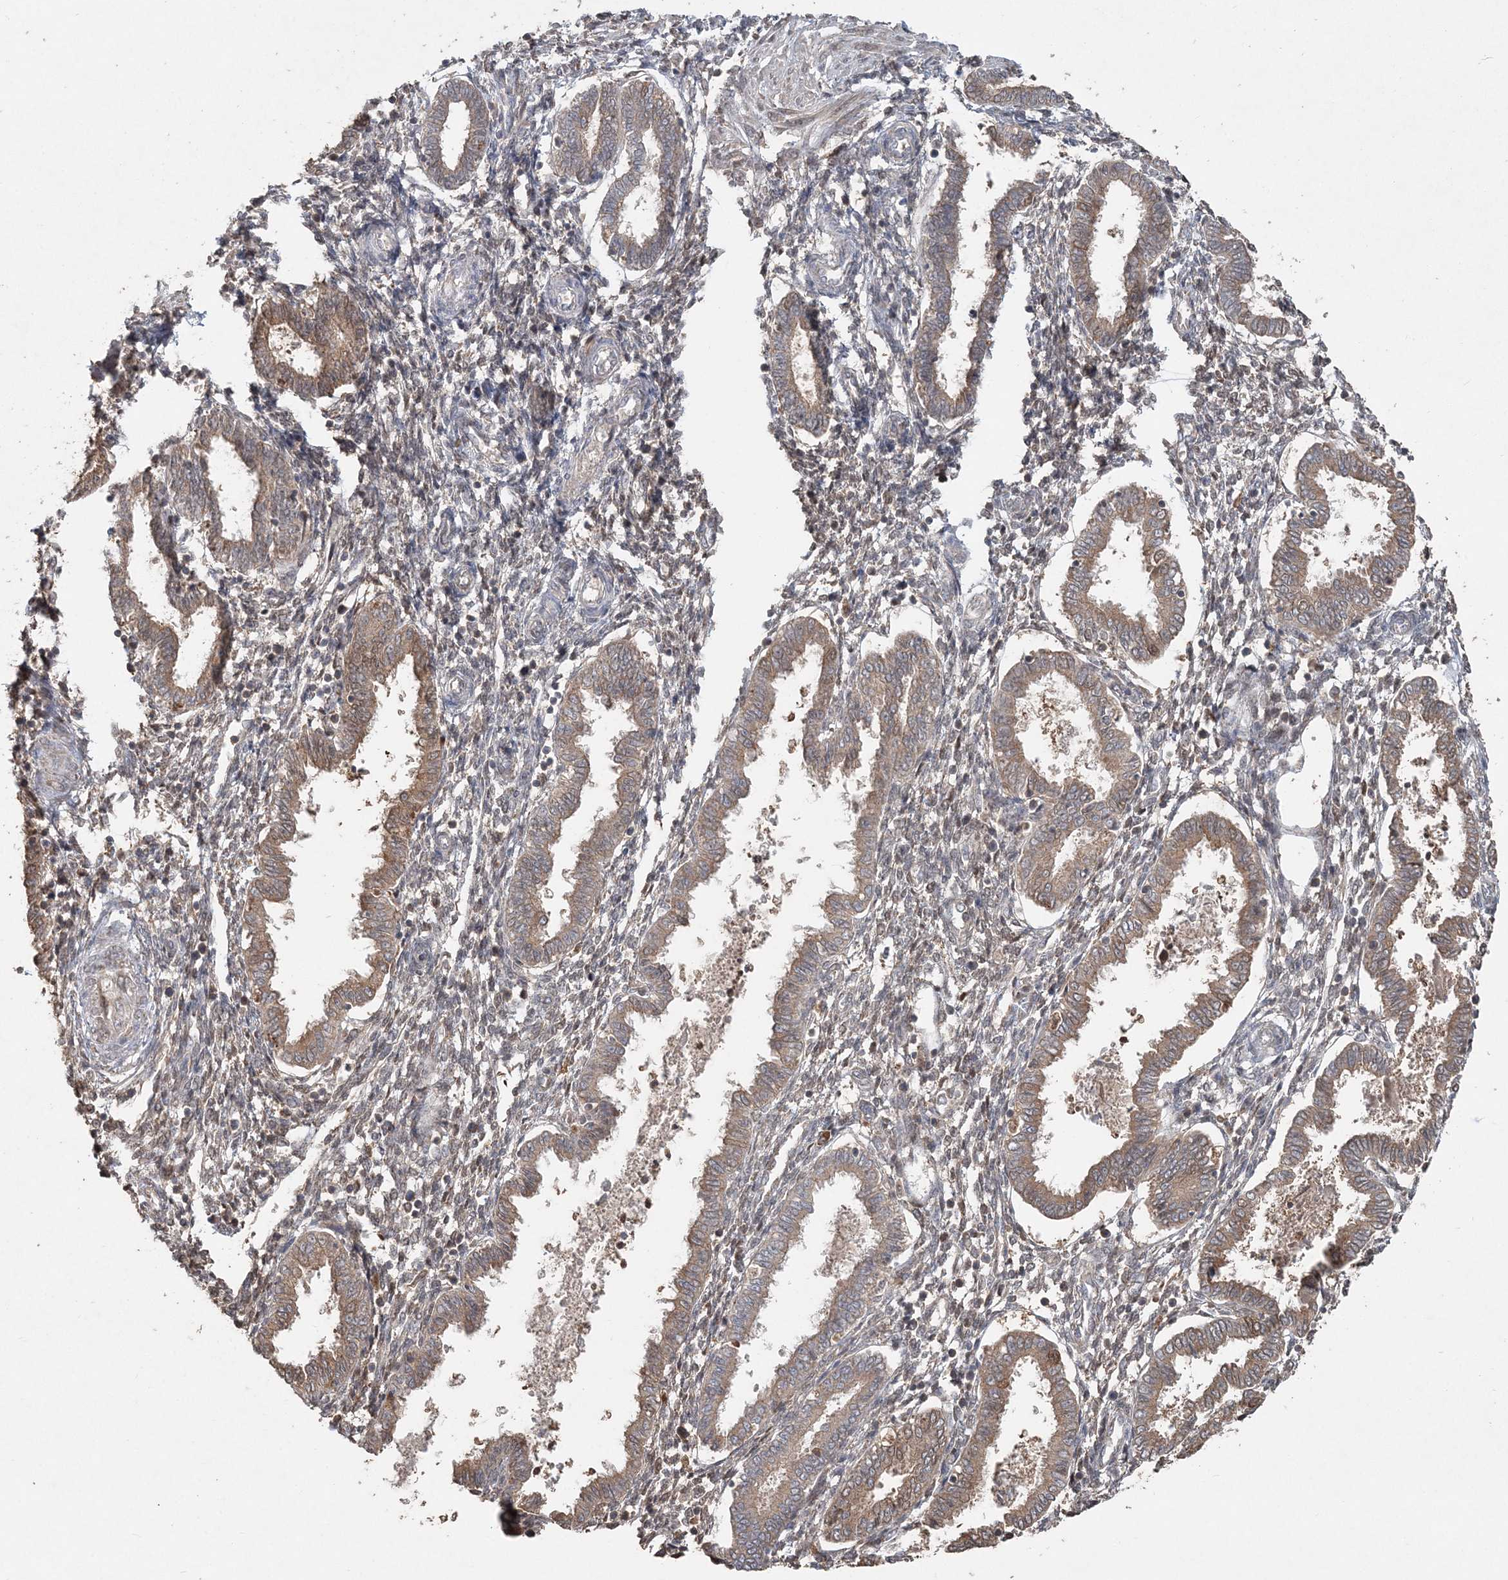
{"staining": {"intensity": "weak", "quantity": "25%-75%", "location": "cytoplasmic/membranous,nuclear"}, "tissue": "endometrium", "cell_type": "Cells in endometrial stroma", "image_type": "normal", "snomed": [{"axis": "morphology", "description": "Normal tissue, NOS"}, {"axis": "topography", "description": "Endometrium"}], "caption": "Immunohistochemical staining of normal endometrium reveals low levels of weak cytoplasmic/membranous,nuclear expression in about 25%-75% of cells in endometrial stroma.", "gene": "SLU7", "patient": {"sex": "female", "age": 33}}